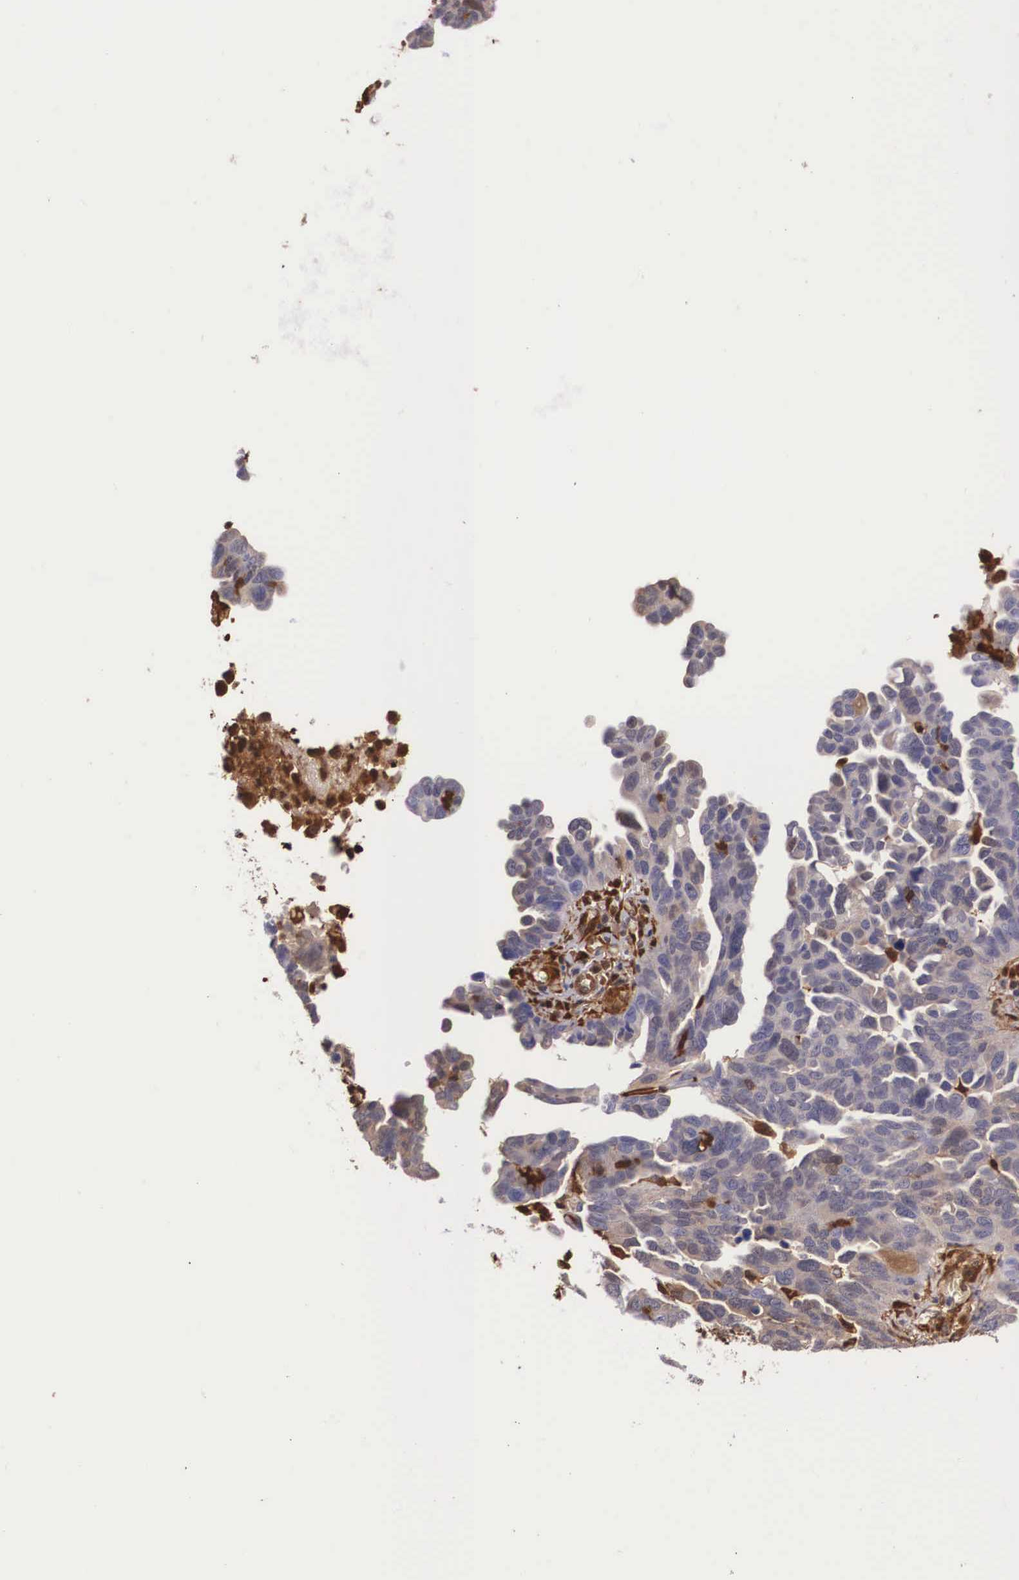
{"staining": {"intensity": "negative", "quantity": "none", "location": "none"}, "tissue": "ovarian cancer", "cell_type": "Tumor cells", "image_type": "cancer", "snomed": [{"axis": "morphology", "description": "Cystadenocarcinoma, serous, NOS"}, {"axis": "topography", "description": "Ovary"}], "caption": "This photomicrograph is of serous cystadenocarcinoma (ovarian) stained with IHC to label a protein in brown with the nuclei are counter-stained blue. There is no positivity in tumor cells.", "gene": "LGALS1", "patient": {"sex": "female", "age": 64}}